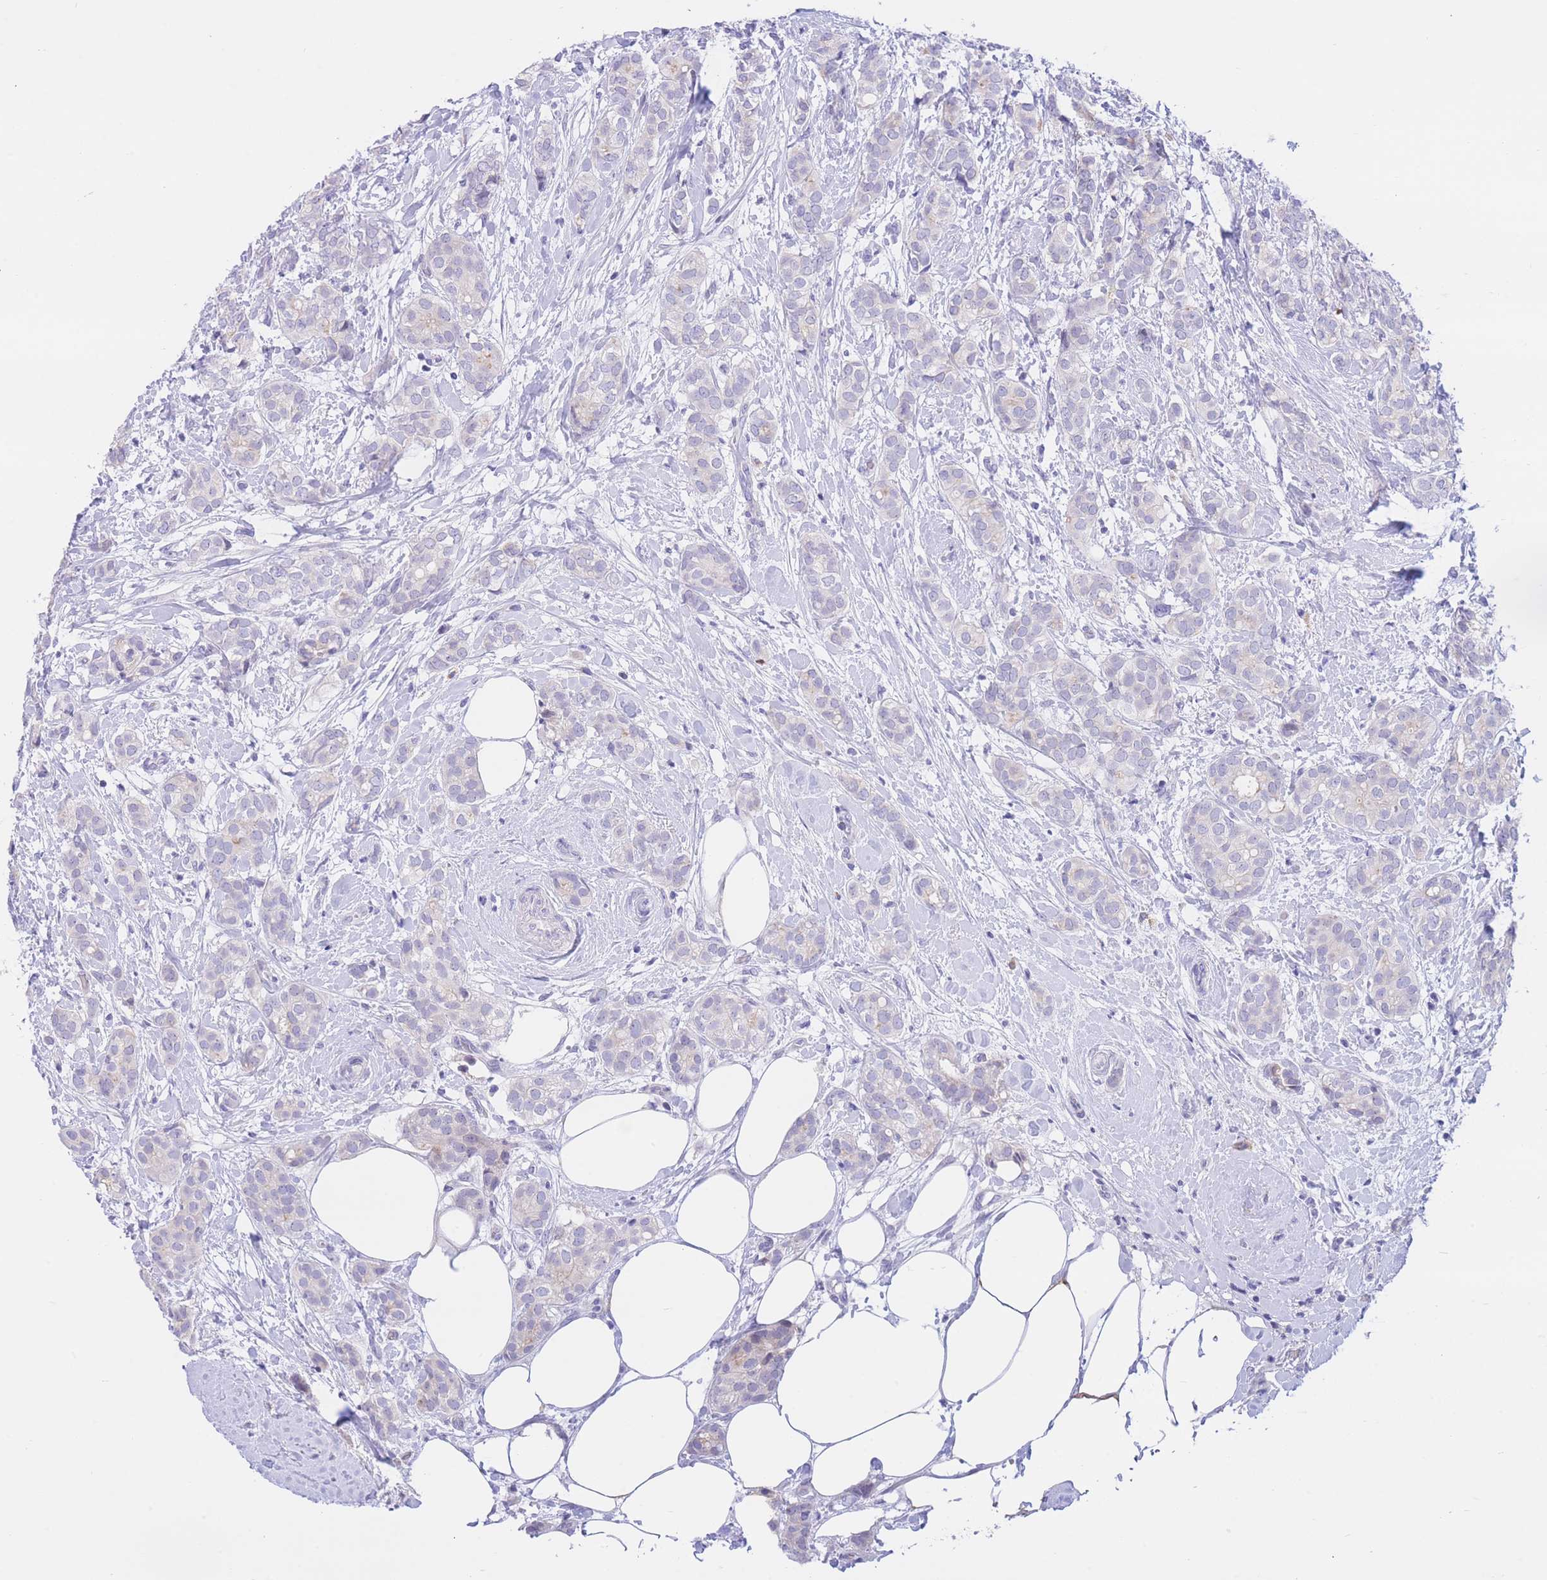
{"staining": {"intensity": "negative", "quantity": "none", "location": "none"}, "tissue": "breast cancer", "cell_type": "Tumor cells", "image_type": "cancer", "snomed": [{"axis": "morphology", "description": "Duct carcinoma"}, {"axis": "topography", "description": "Breast"}], "caption": "Protein analysis of invasive ductal carcinoma (breast) reveals no significant positivity in tumor cells.", "gene": "RPL39L", "patient": {"sex": "female", "age": 73}}